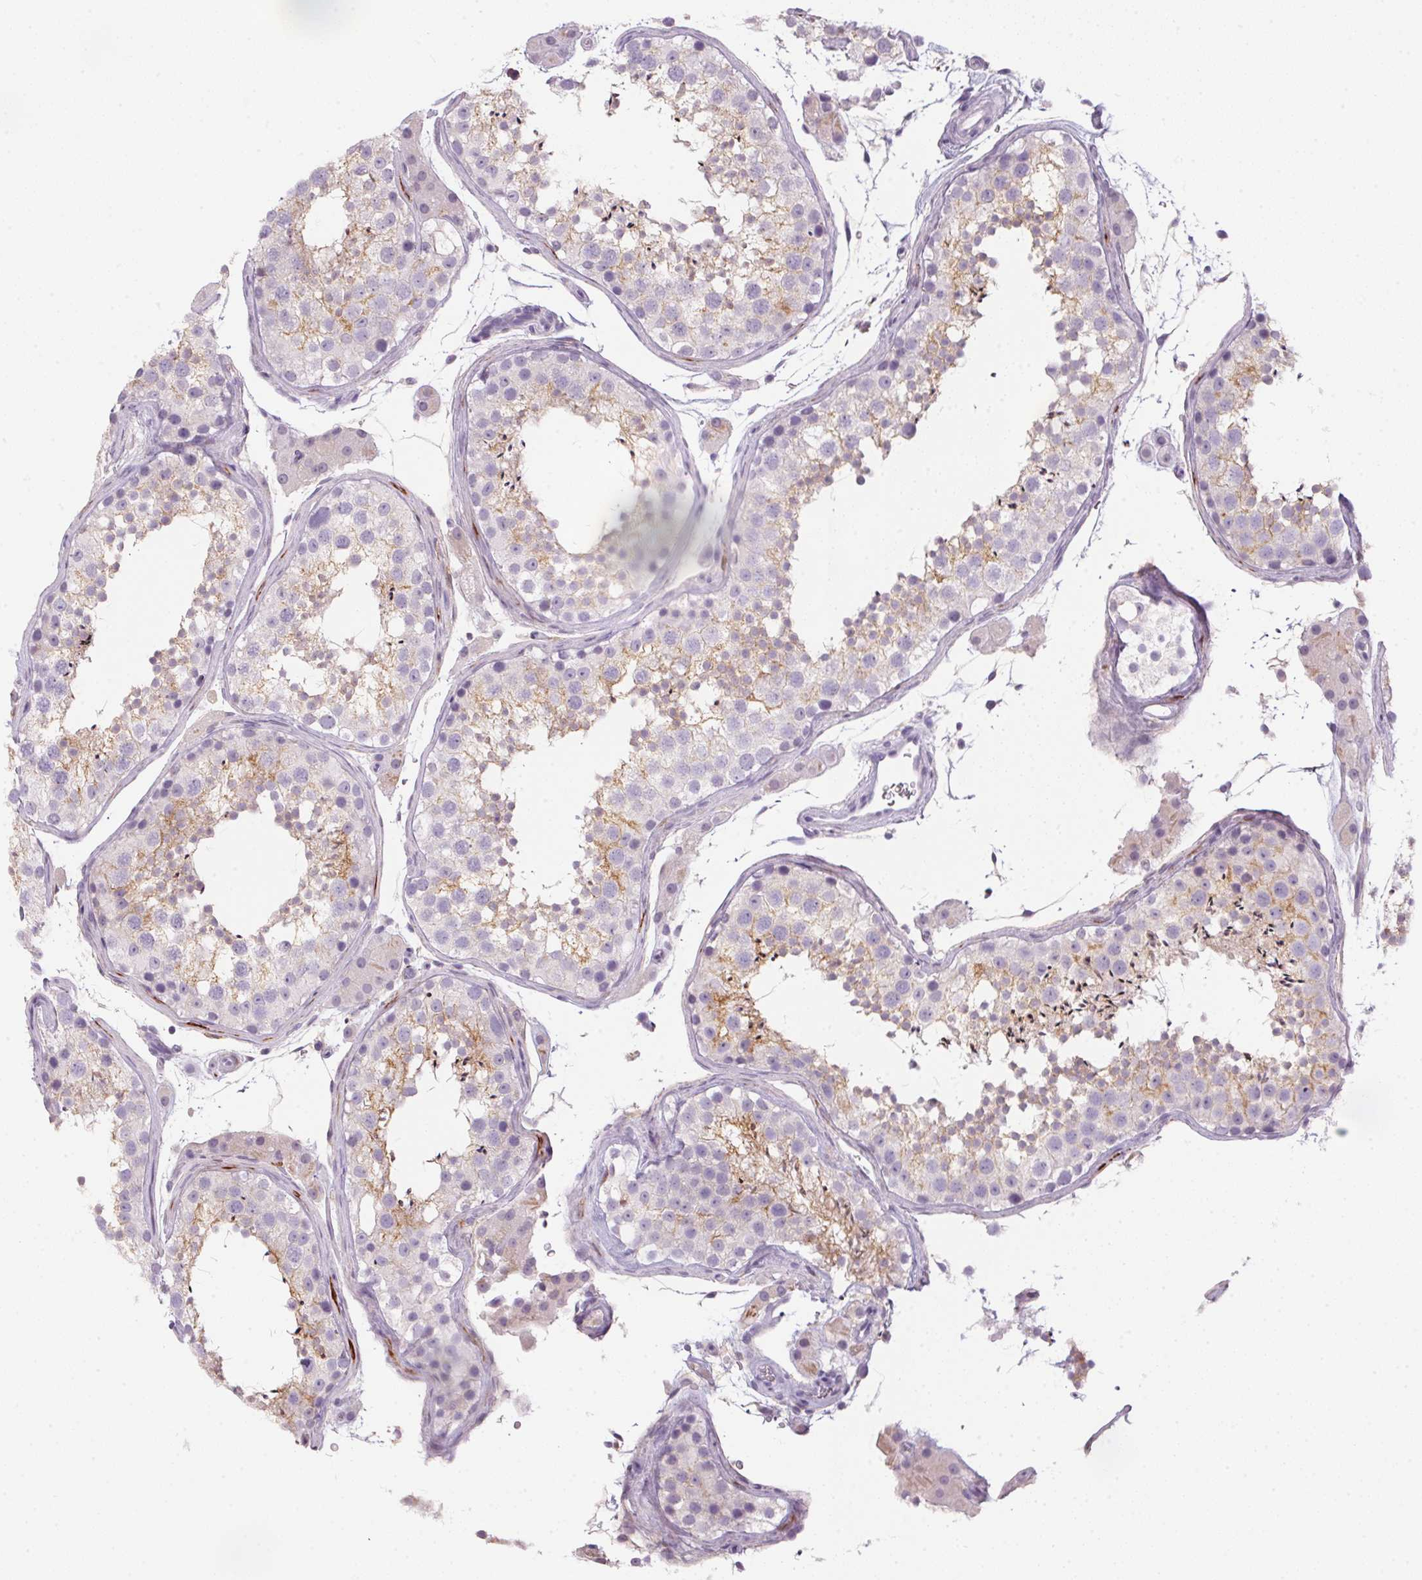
{"staining": {"intensity": "weak", "quantity": "<25%", "location": "cytoplasmic/membranous"}, "tissue": "testis", "cell_type": "Cells in seminiferous ducts", "image_type": "normal", "snomed": [{"axis": "morphology", "description": "Normal tissue, NOS"}, {"axis": "topography", "description": "Testis"}], "caption": "Immunohistochemistry (IHC) image of unremarkable human testis stained for a protein (brown), which demonstrates no expression in cells in seminiferous ducts. Nuclei are stained in blue.", "gene": "ECPAS", "patient": {"sex": "male", "age": 41}}